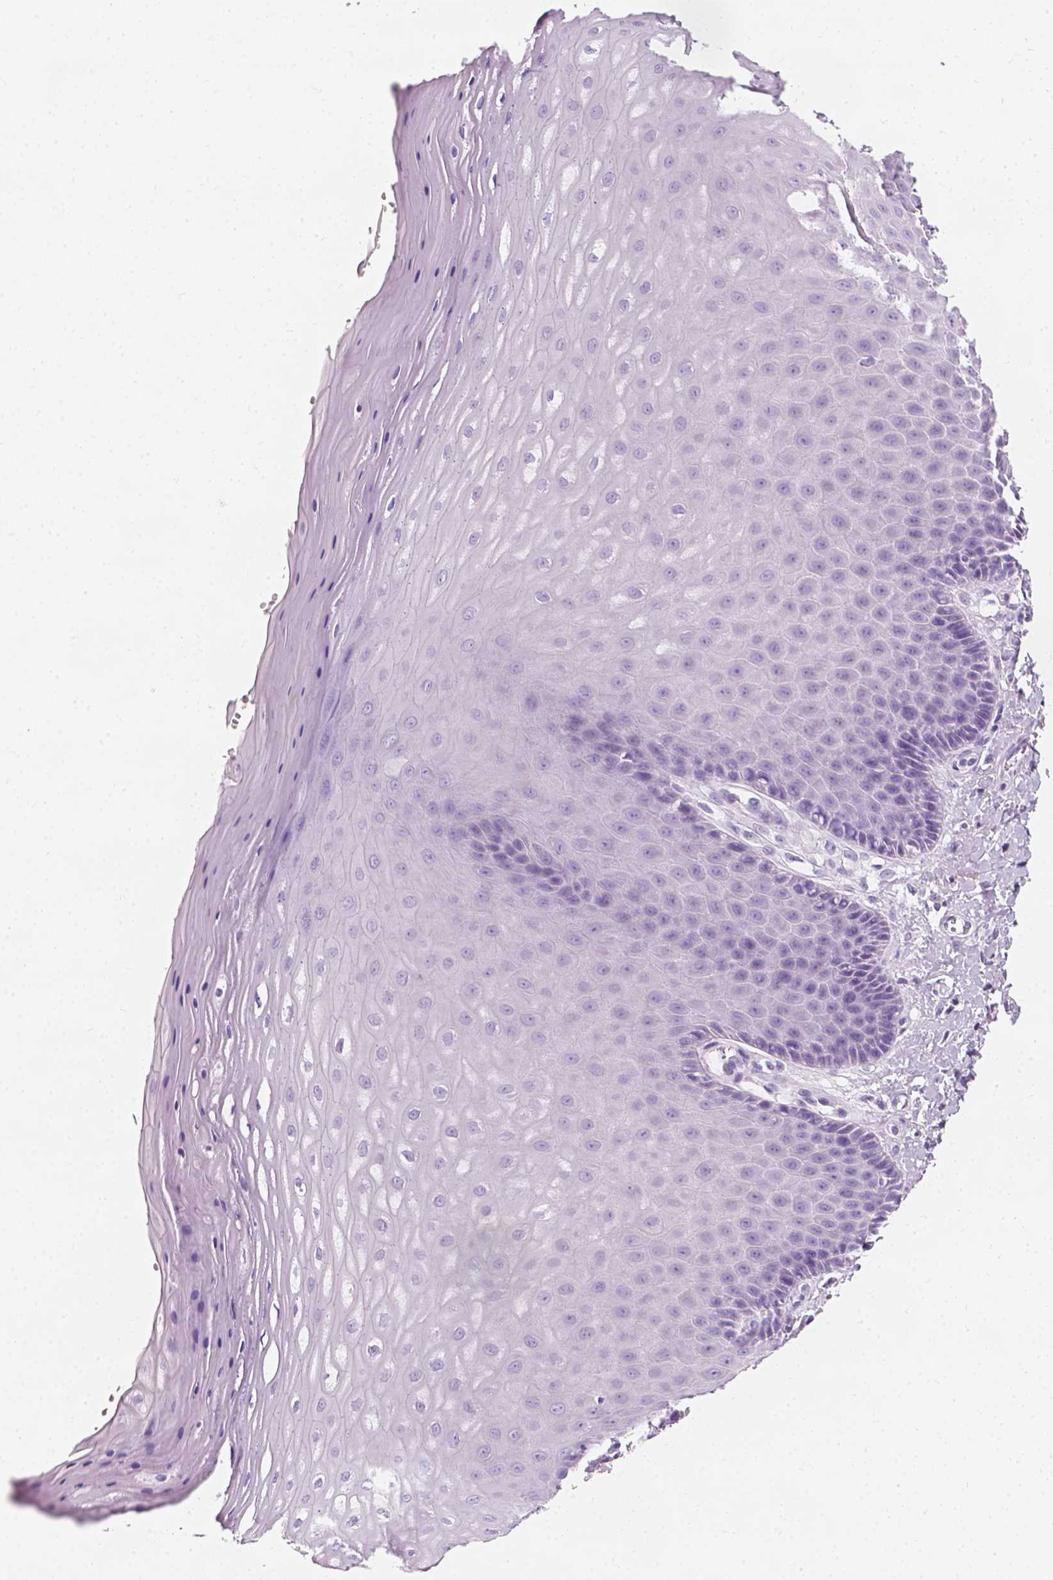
{"staining": {"intensity": "negative", "quantity": "none", "location": "none"}, "tissue": "vagina", "cell_type": "Squamous epithelial cells", "image_type": "normal", "snomed": [{"axis": "morphology", "description": "Normal tissue, NOS"}, {"axis": "topography", "description": "Vagina"}], "caption": "High power microscopy photomicrograph of an IHC photomicrograph of unremarkable vagina, revealing no significant staining in squamous epithelial cells. Nuclei are stained in blue.", "gene": "DCAF8L1", "patient": {"sex": "female", "age": 83}}